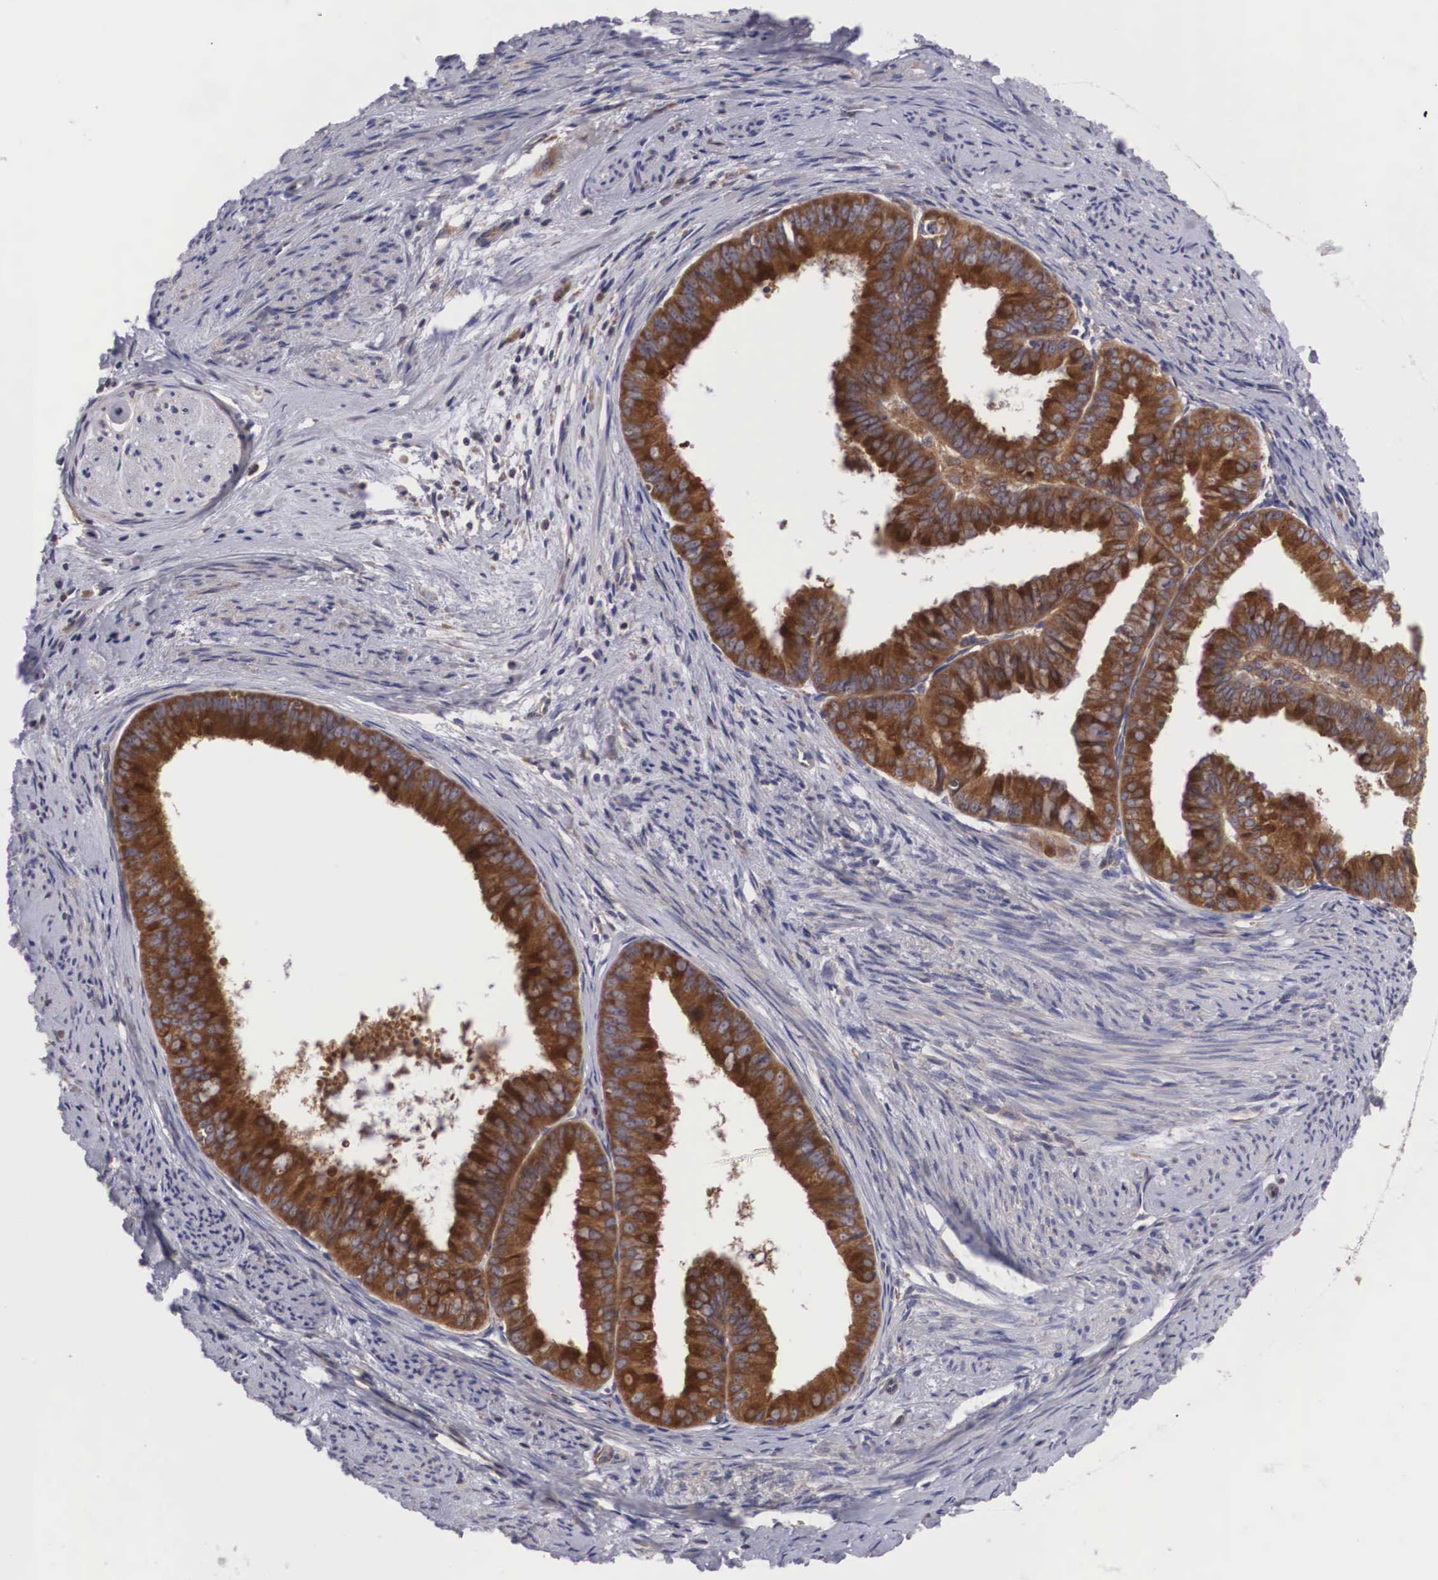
{"staining": {"intensity": "strong", "quantity": ">75%", "location": "cytoplasmic/membranous"}, "tissue": "endometrial cancer", "cell_type": "Tumor cells", "image_type": "cancer", "snomed": [{"axis": "morphology", "description": "Adenocarcinoma, NOS"}, {"axis": "topography", "description": "Endometrium"}], "caption": "Tumor cells reveal high levels of strong cytoplasmic/membranous positivity in about >75% of cells in adenocarcinoma (endometrial).", "gene": "GRIPAP1", "patient": {"sex": "female", "age": 76}}